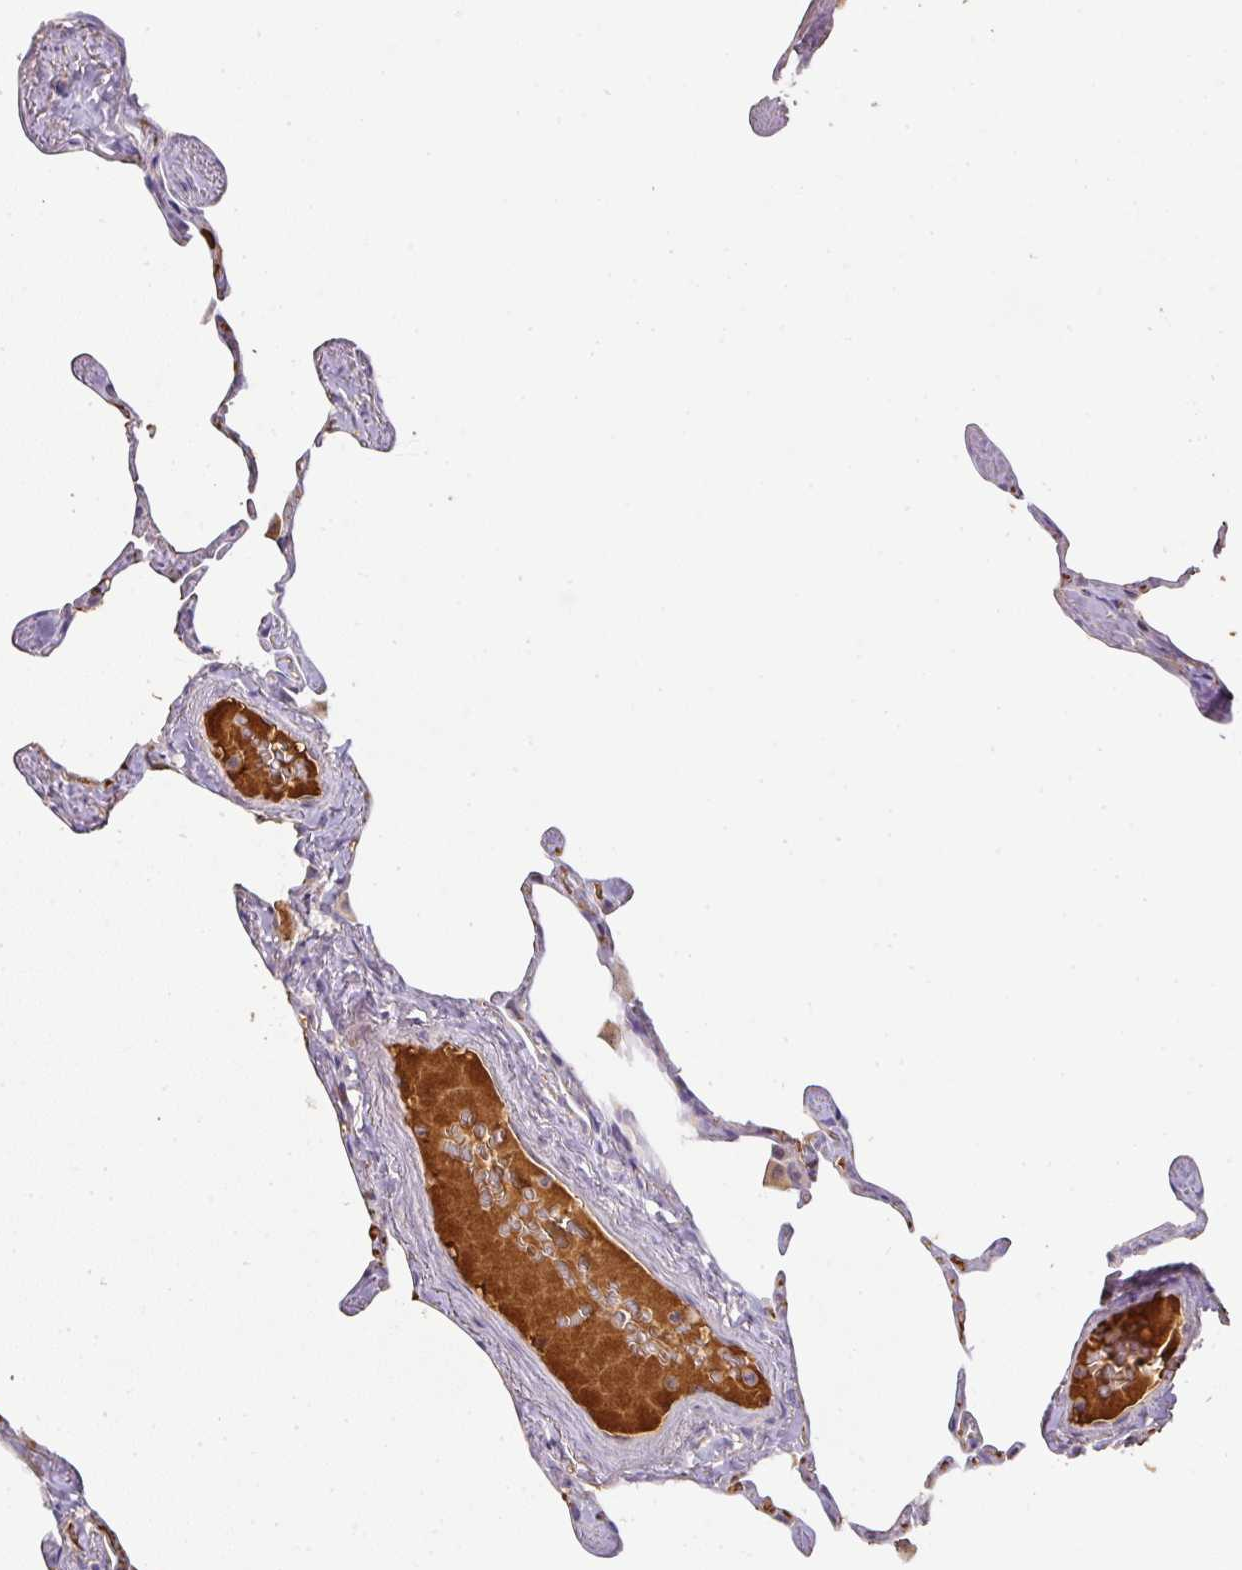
{"staining": {"intensity": "moderate", "quantity": "25%-75%", "location": "cytoplasmic/membranous"}, "tissue": "lung", "cell_type": "Alveolar cells", "image_type": "normal", "snomed": [{"axis": "morphology", "description": "Normal tissue, NOS"}, {"axis": "topography", "description": "Lung"}], "caption": "Approximately 25%-75% of alveolar cells in benign lung display moderate cytoplasmic/membranous protein expression as visualized by brown immunohistochemical staining.", "gene": "CCZ1B", "patient": {"sex": "male", "age": 65}}